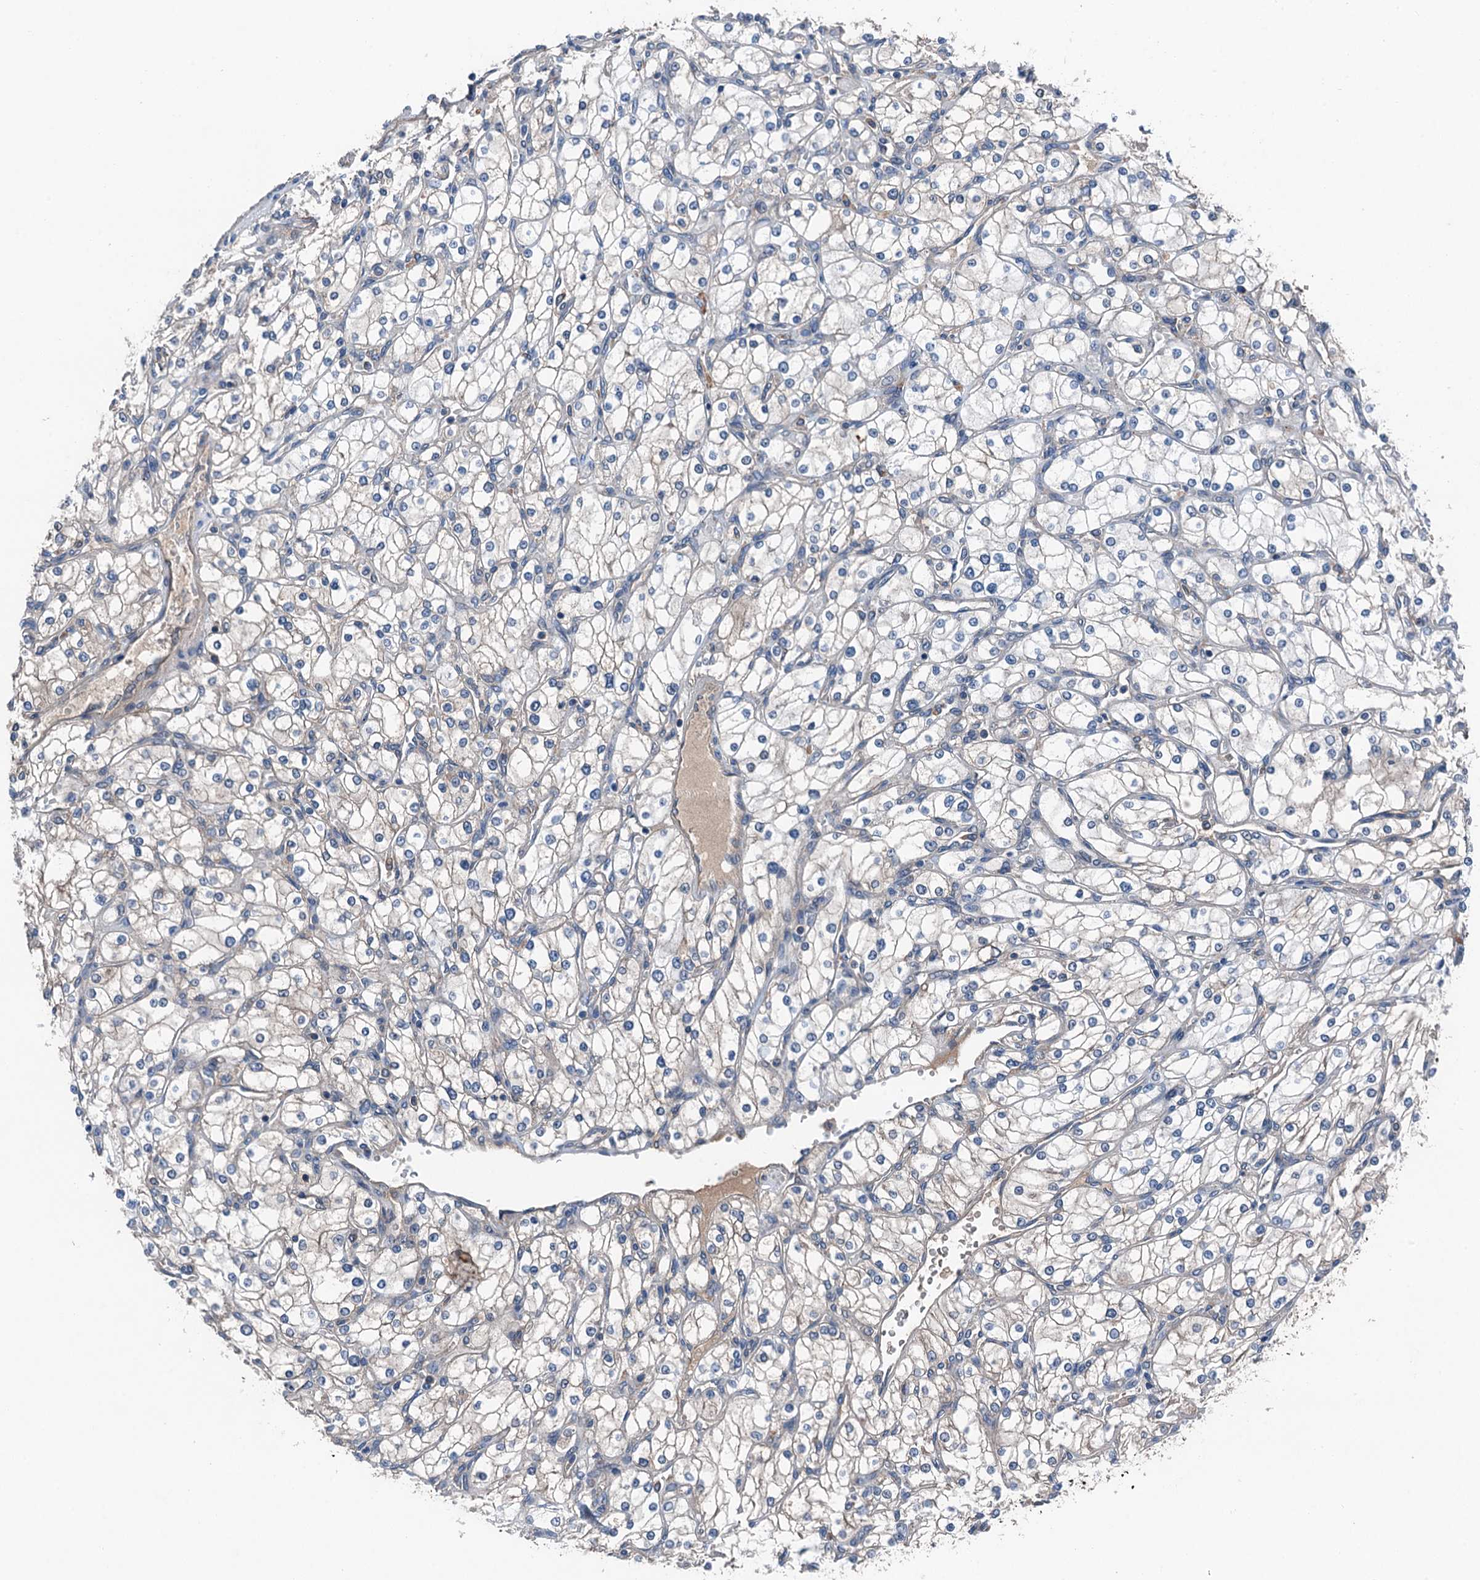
{"staining": {"intensity": "negative", "quantity": "none", "location": "none"}, "tissue": "renal cancer", "cell_type": "Tumor cells", "image_type": "cancer", "snomed": [{"axis": "morphology", "description": "Adenocarcinoma, NOS"}, {"axis": "topography", "description": "Kidney"}], "caption": "IHC of renal cancer (adenocarcinoma) displays no staining in tumor cells. (Immunohistochemistry (ihc), brightfield microscopy, high magnification).", "gene": "SLC2A10", "patient": {"sex": "male", "age": 80}}